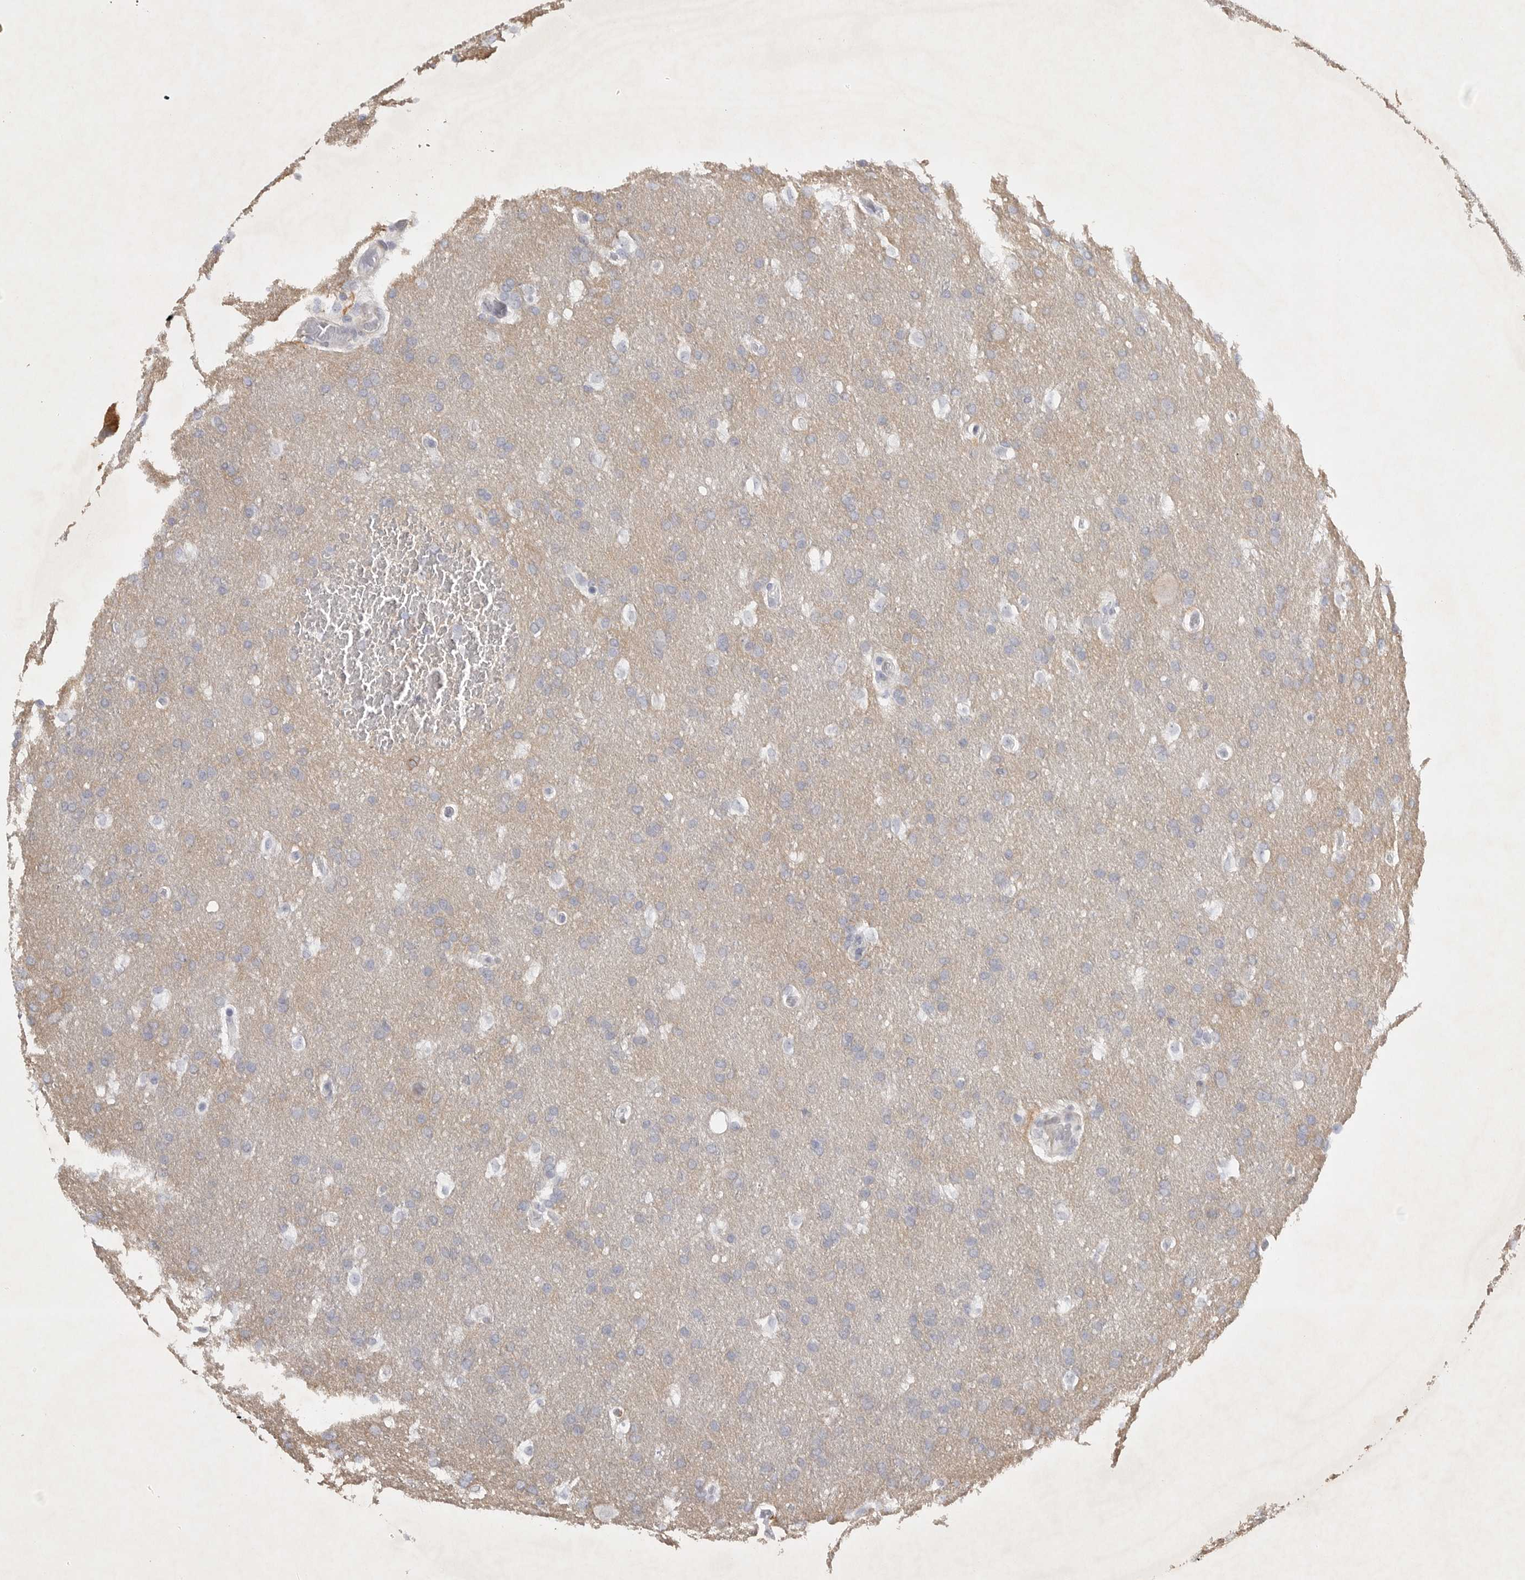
{"staining": {"intensity": "negative", "quantity": "none", "location": "none"}, "tissue": "glioma", "cell_type": "Tumor cells", "image_type": "cancer", "snomed": [{"axis": "morphology", "description": "Glioma, malignant, Low grade"}, {"axis": "topography", "description": "Brain"}], "caption": "Immunohistochemistry (IHC) of low-grade glioma (malignant) displays no staining in tumor cells. Nuclei are stained in blue.", "gene": "TNR", "patient": {"sex": "female", "age": 37}}